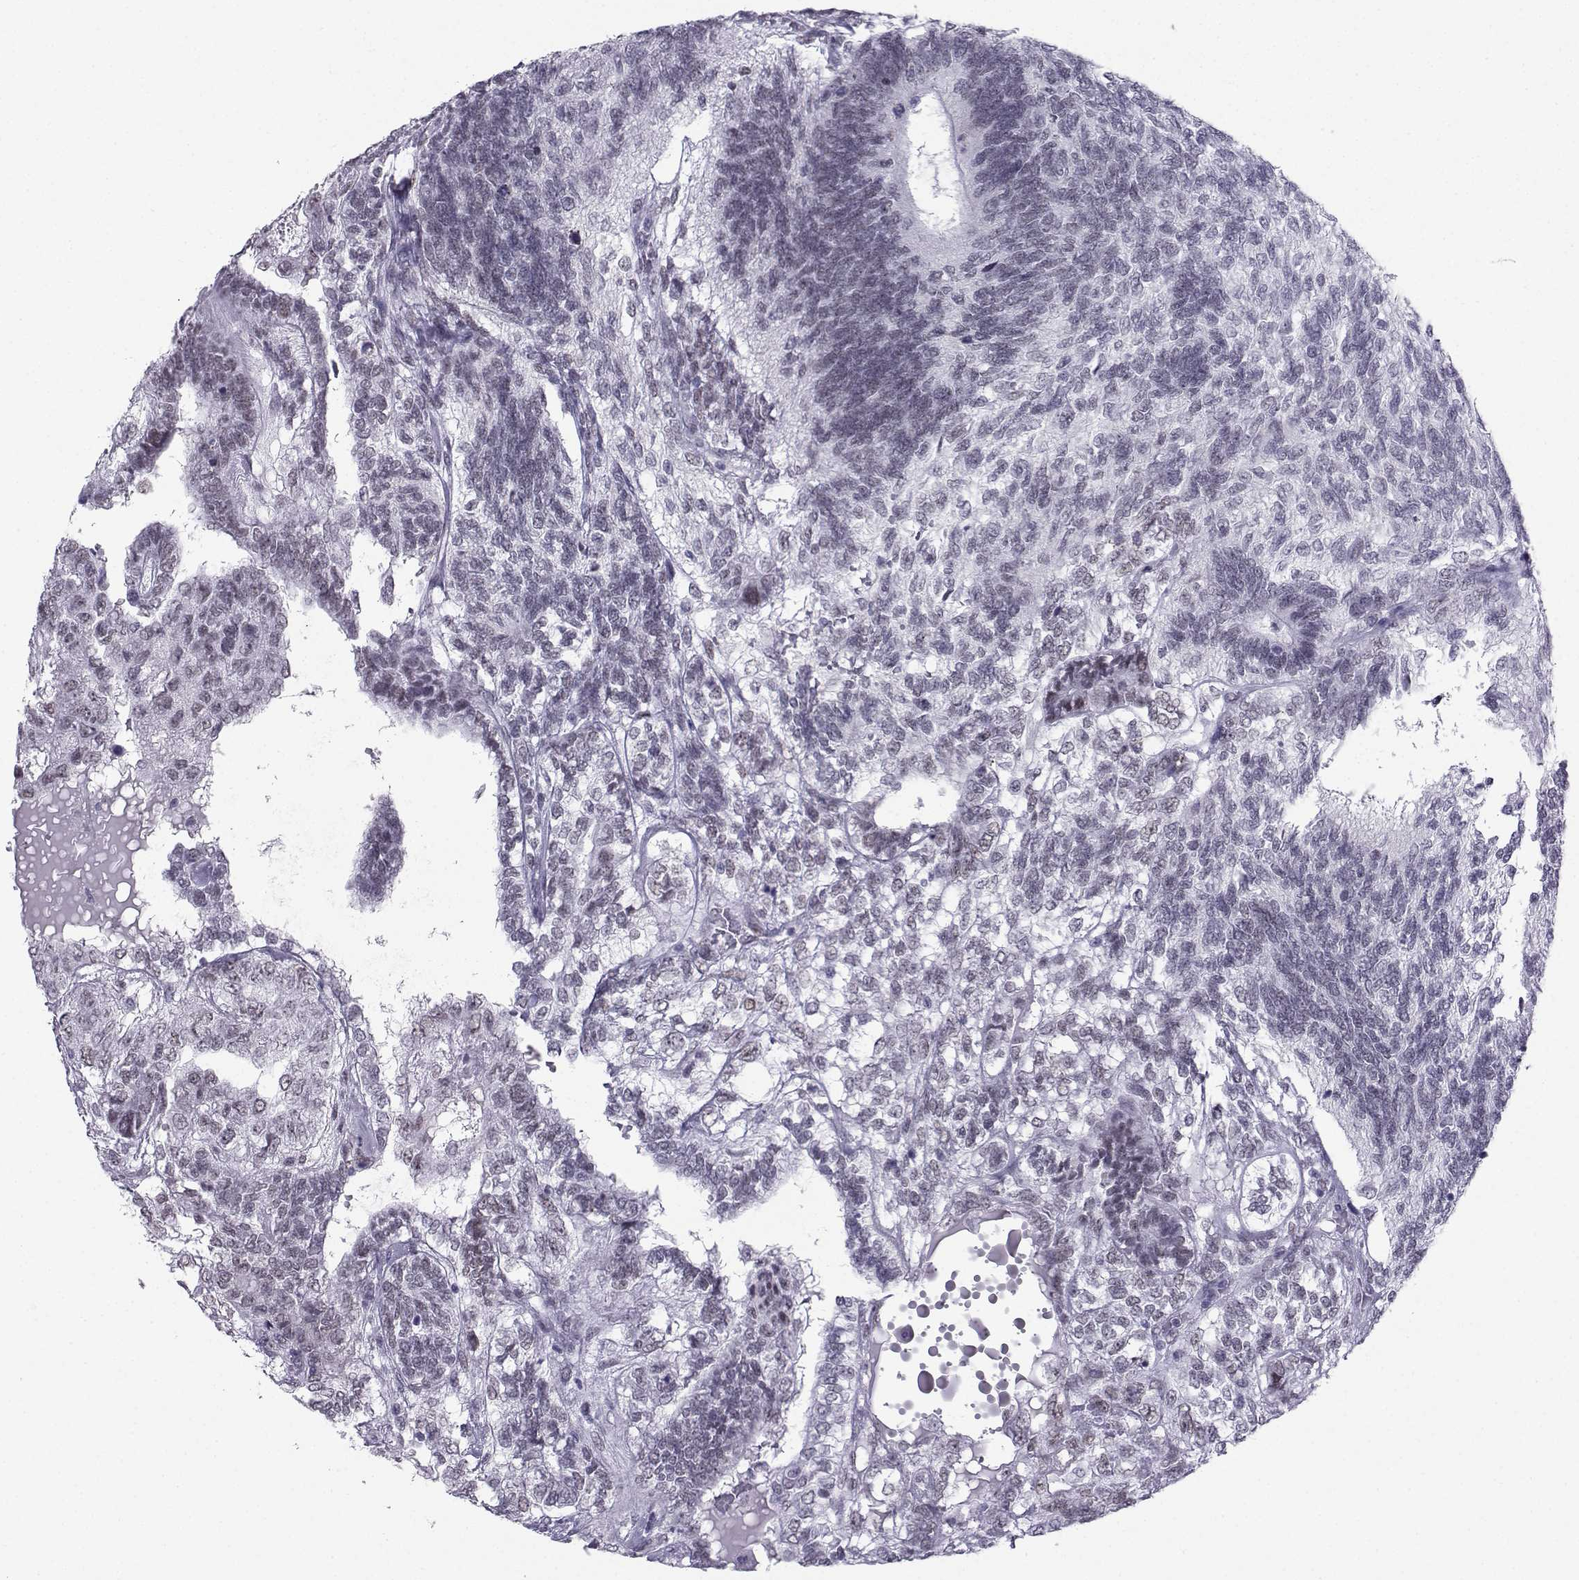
{"staining": {"intensity": "weak", "quantity": "<25%", "location": "nuclear"}, "tissue": "testis cancer", "cell_type": "Tumor cells", "image_type": "cancer", "snomed": [{"axis": "morphology", "description": "Seminoma, NOS"}, {"axis": "morphology", "description": "Carcinoma, Embryonal, NOS"}, {"axis": "topography", "description": "Testis"}], "caption": "The histopathology image displays no staining of tumor cells in seminoma (testis).", "gene": "LORICRIN", "patient": {"sex": "male", "age": 41}}